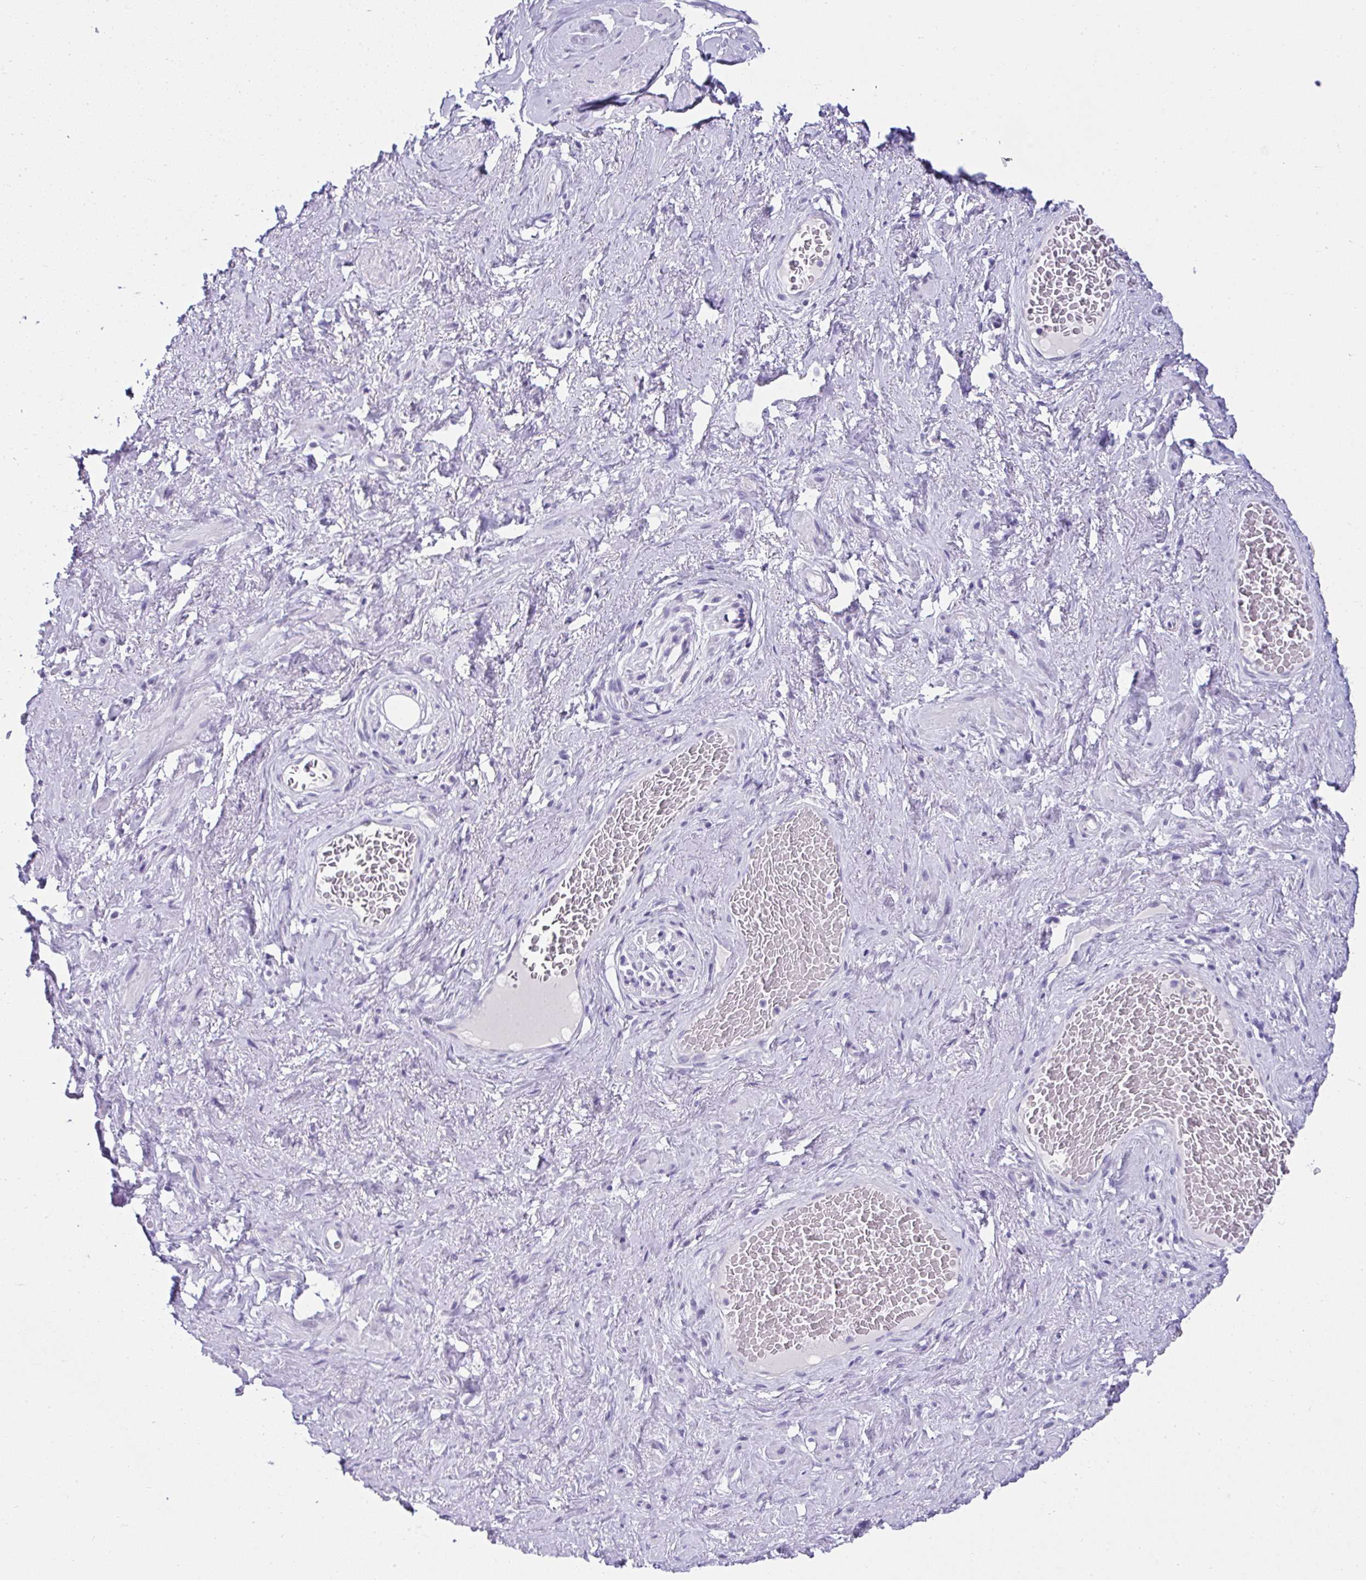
{"staining": {"intensity": "negative", "quantity": "none", "location": "none"}, "tissue": "soft tissue", "cell_type": "Fibroblasts", "image_type": "normal", "snomed": [{"axis": "morphology", "description": "Normal tissue, NOS"}, {"axis": "topography", "description": "Vagina"}, {"axis": "topography", "description": "Peripheral nerve tissue"}], "caption": "This is an IHC image of unremarkable human soft tissue. There is no expression in fibroblasts.", "gene": "RNF183", "patient": {"sex": "female", "age": 71}}